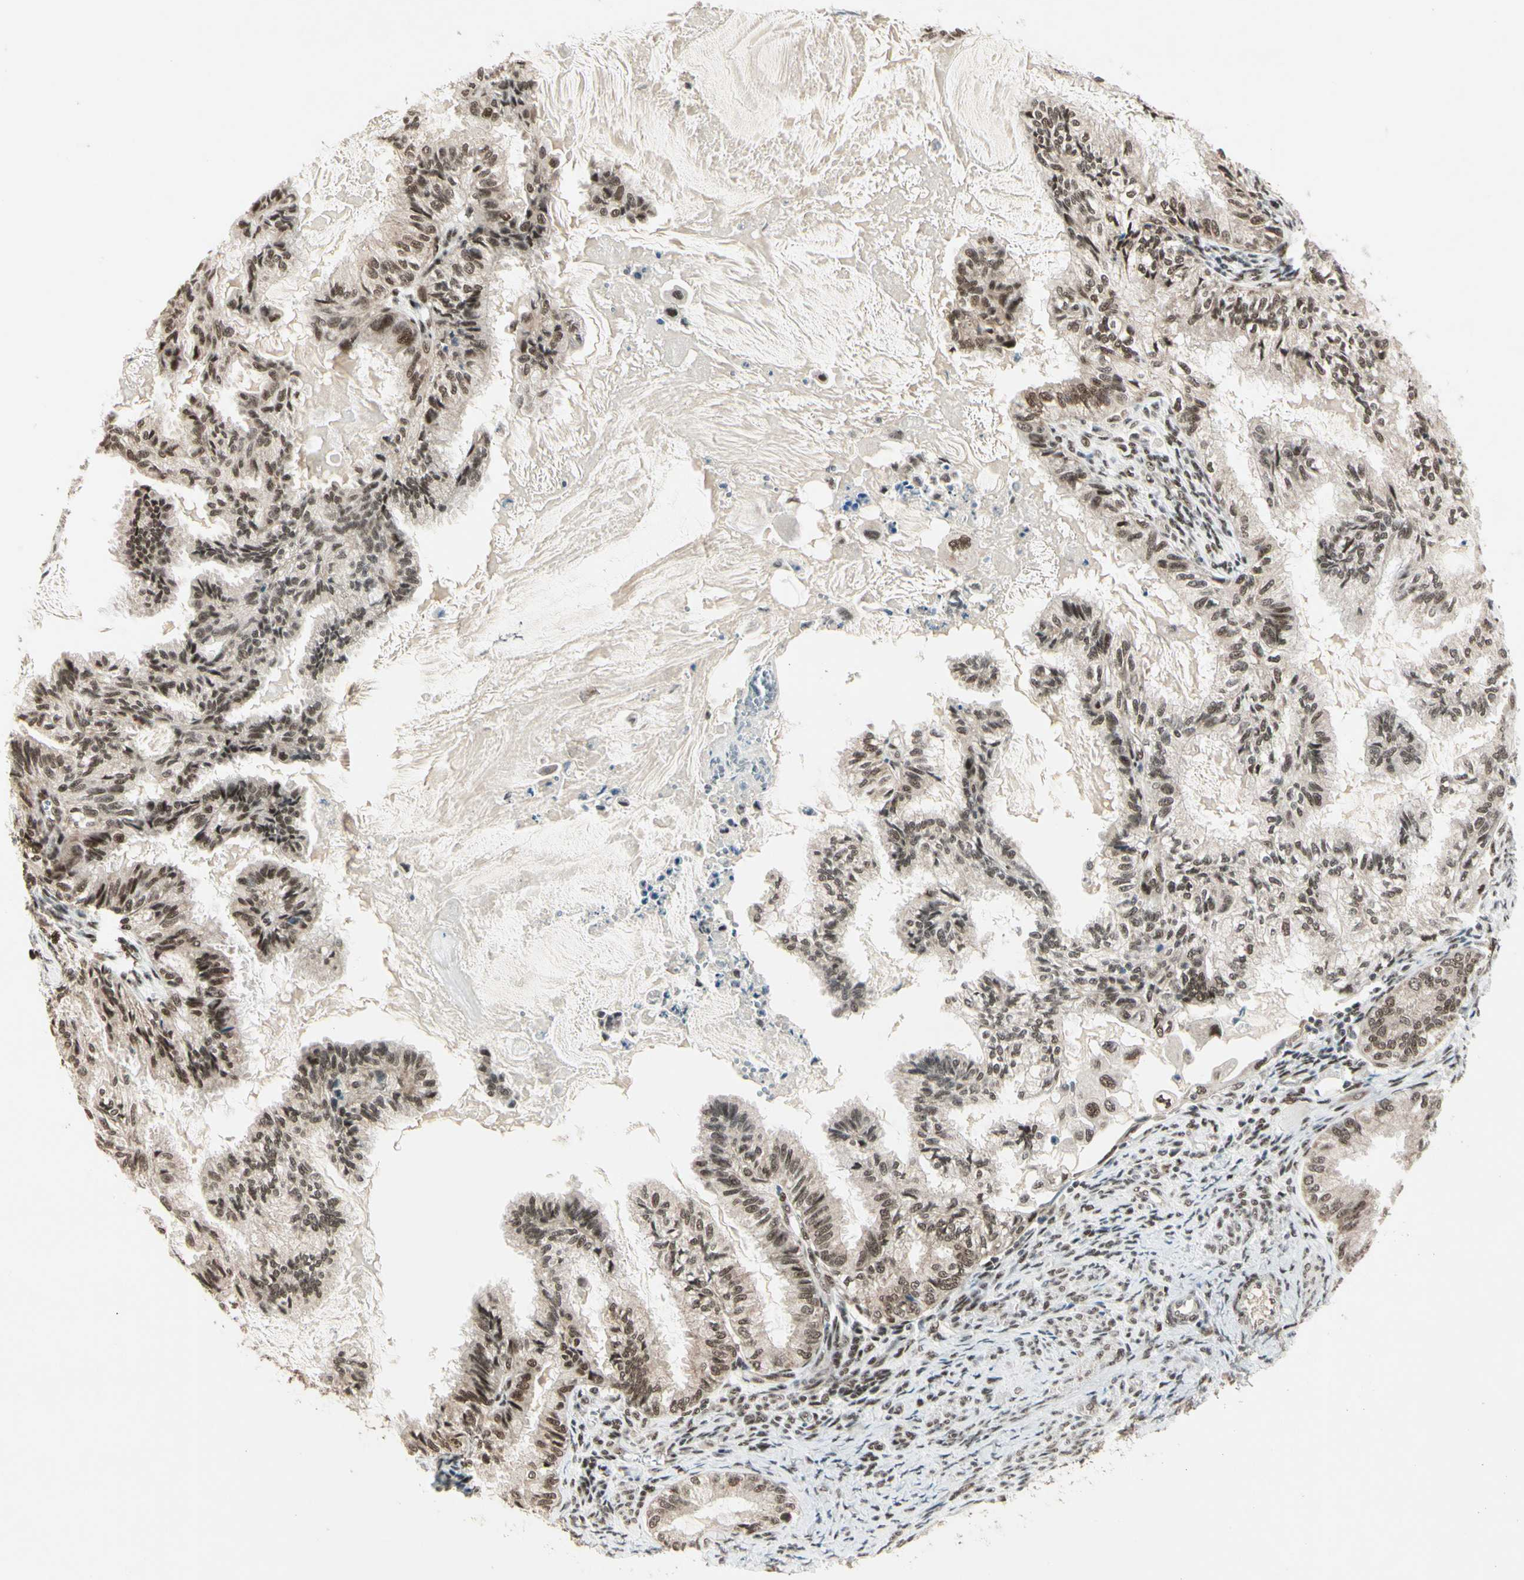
{"staining": {"intensity": "moderate", "quantity": ">75%", "location": "nuclear"}, "tissue": "cervical cancer", "cell_type": "Tumor cells", "image_type": "cancer", "snomed": [{"axis": "morphology", "description": "Normal tissue, NOS"}, {"axis": "morphology", "description": "Adenocarcinoma, NOS"}, {"axis": "topography", "description": "Cervix"}, {"axis": "topography", "description": "Endometrium"}], "caption": "DAB immunohistochemical staining of human adenocarcinoma (cervical) exhibits moderate nuclear protein expression in approximately >75% of tumor cells.", "gene": "CHAMP1", "patient": {"sex": "female", "age": 86}}